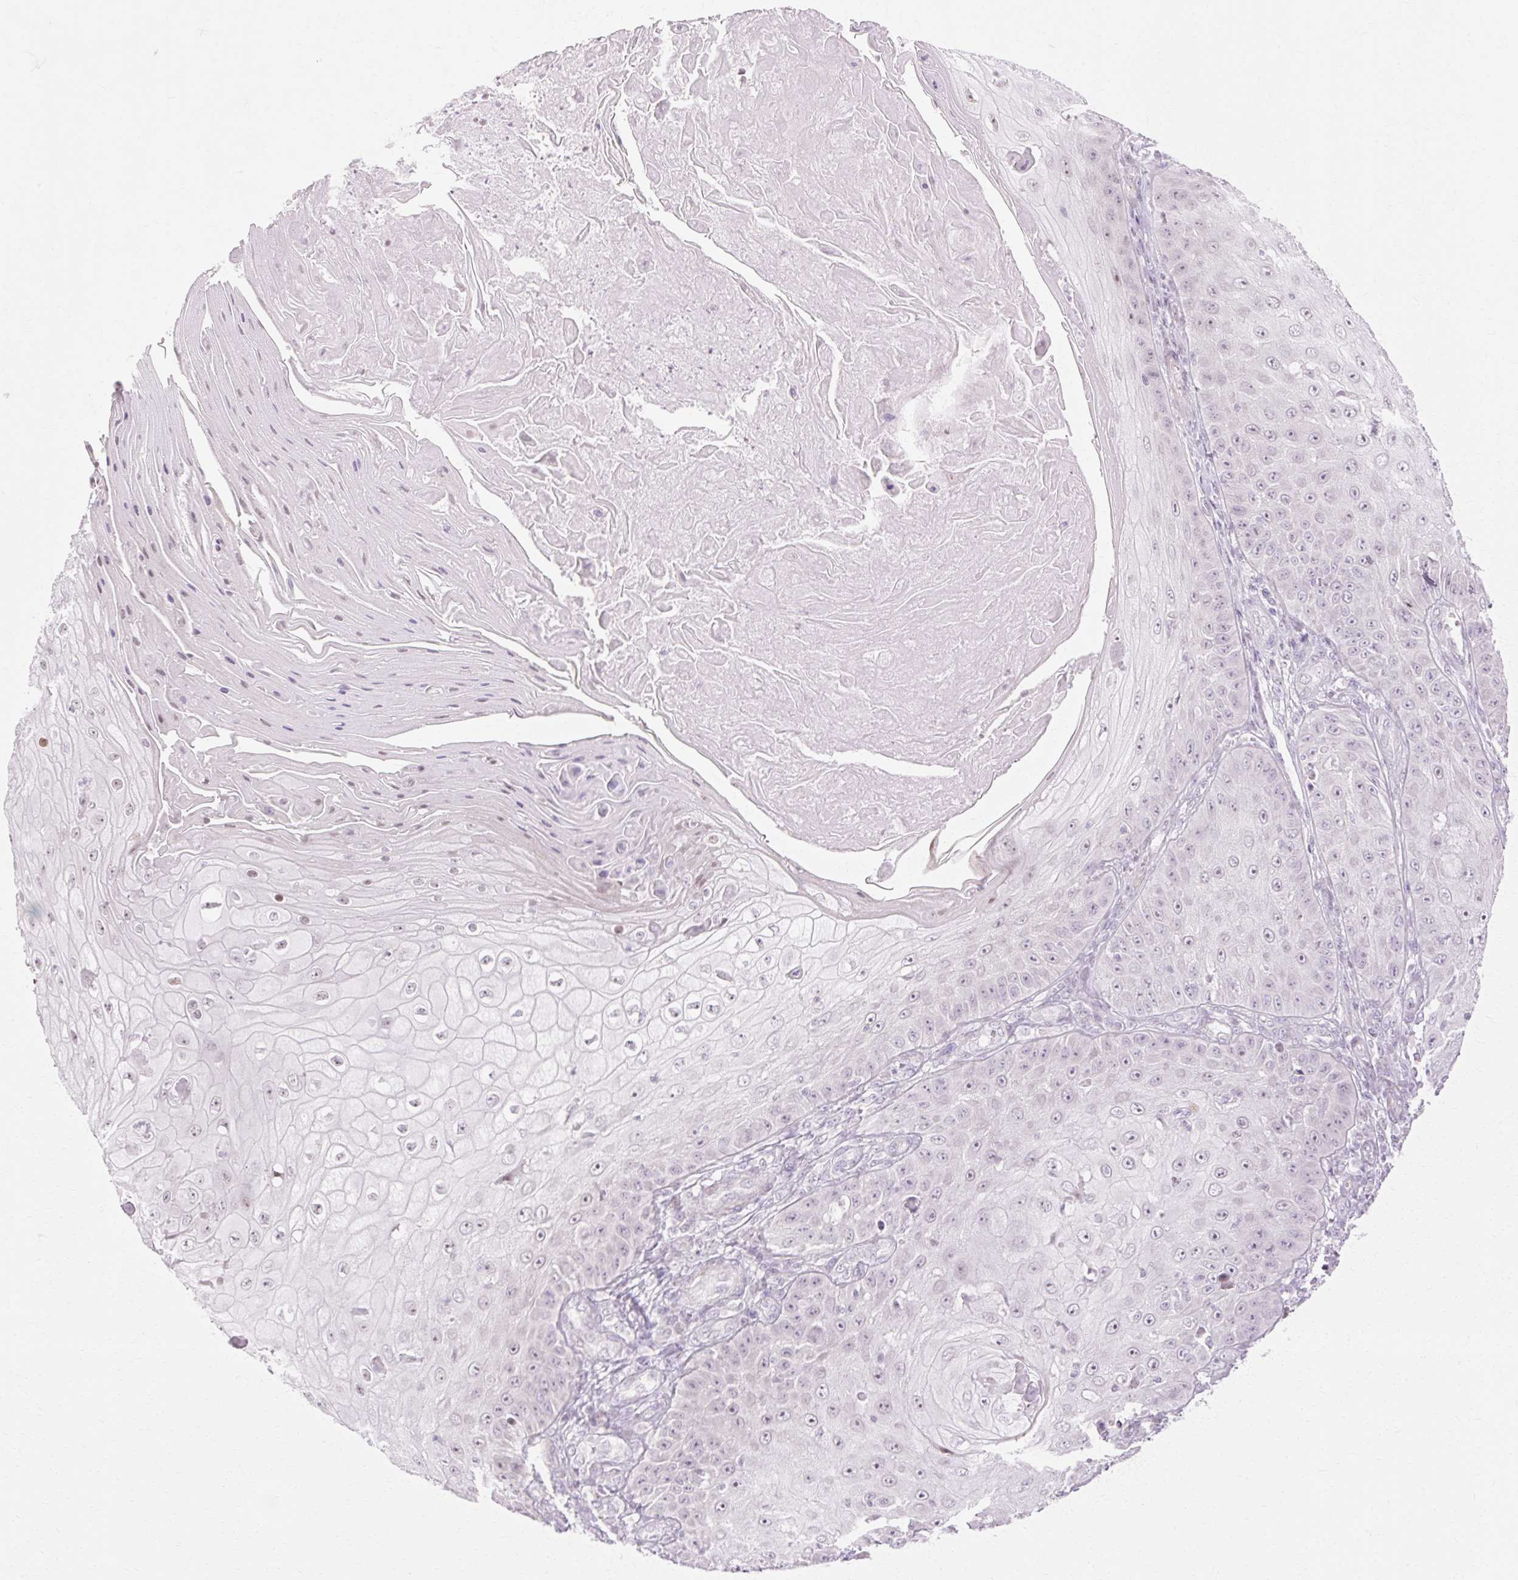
{"staining": {"intensity": "negative", "quantity": "none", "location": "none"}, "tissue": "skin cancer", "cell_type": "Tumor cells", "image_type": "cancer", "snomed": [{"axis": "morphology", "description": "Squamous cell carcinoma, NOS"}, {"axis": "topography", "description": "Skin"}], "caption": "DAB immunohistochemical staining of skin cancer displays no significant expression in tumor cells.", "gene": "C3orf49", "patient": {"sex": "male", "age": 70}}